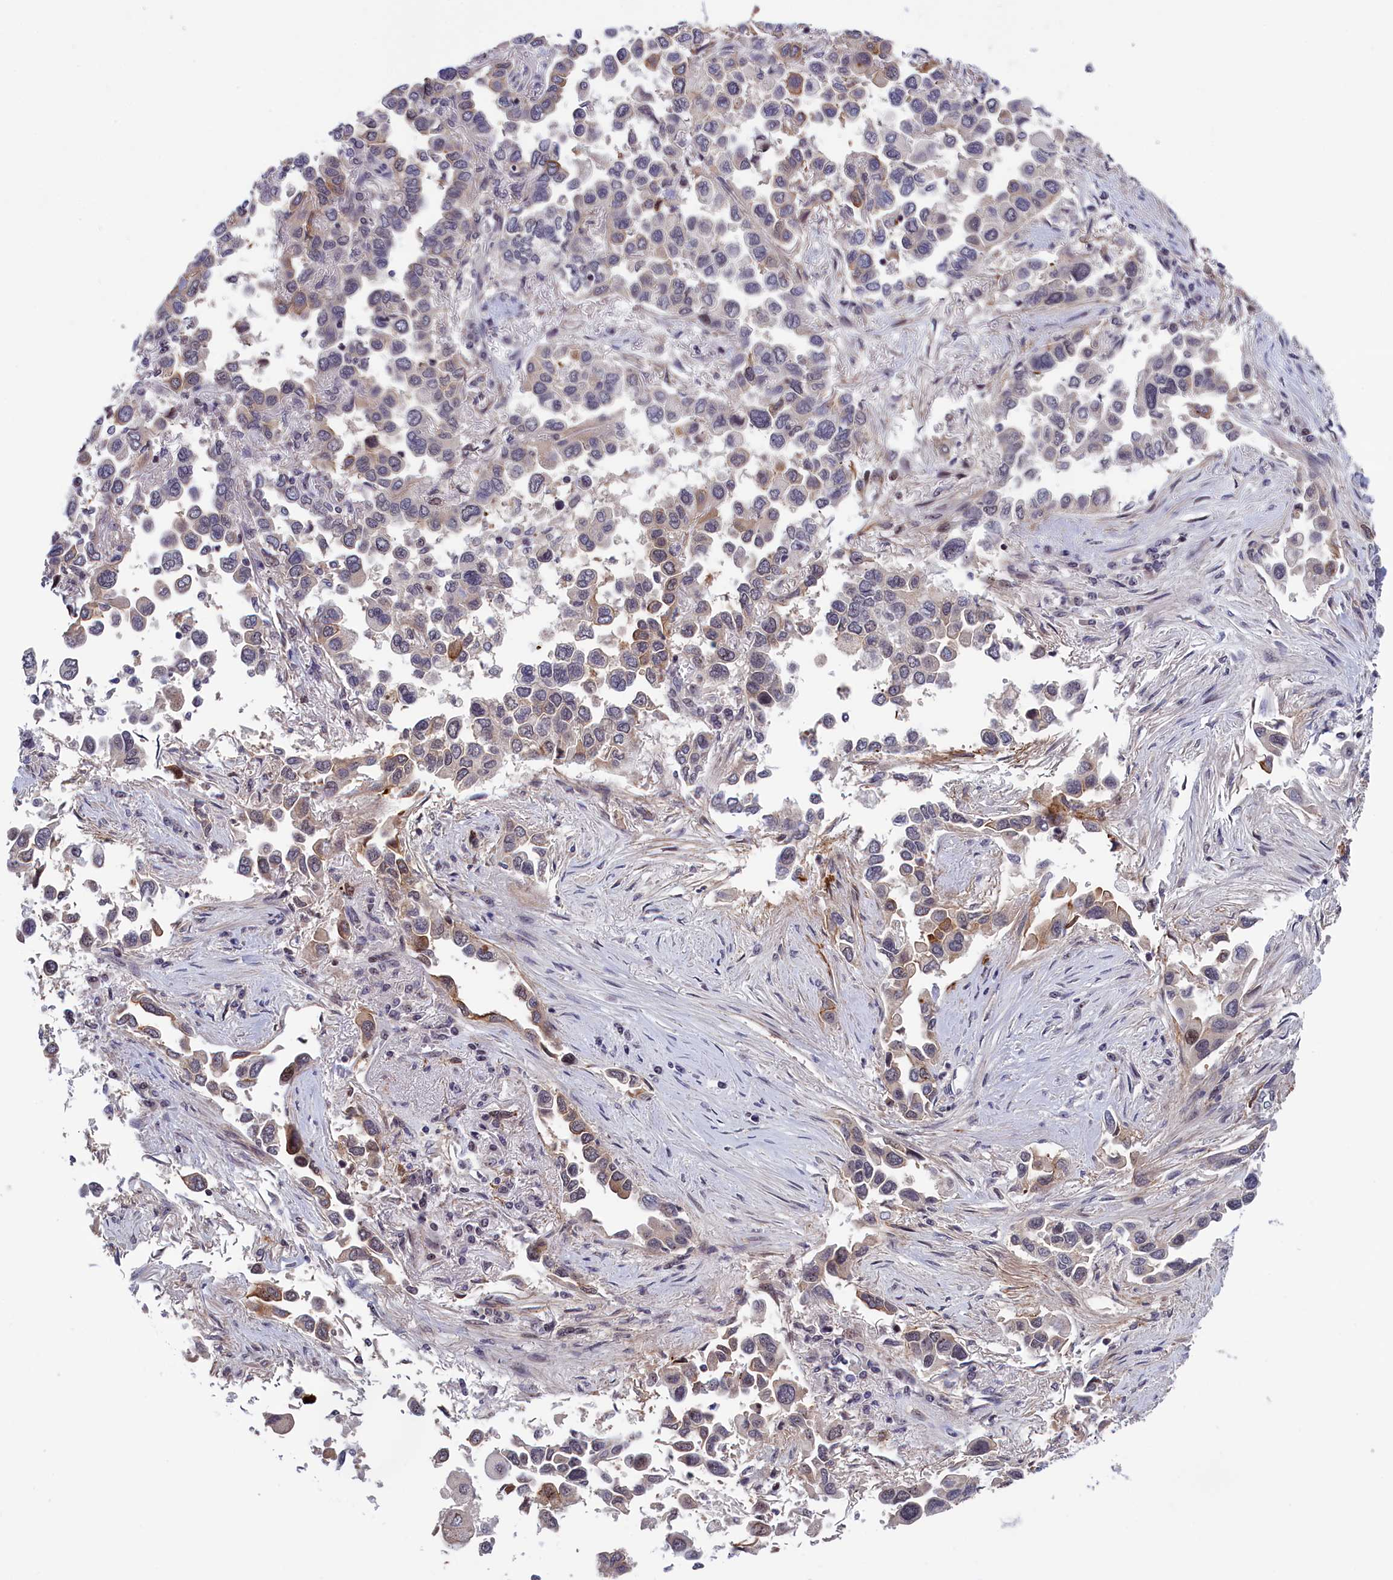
{"staining": {"intensity": "moderate", "quantity": "<25%", "location": "cytoplasmic/membranous"}, "tissue": "lung cancer", "cell_type": "Tumor cells", "image_type": "cancer", "snomed": [{"axis": "morphology", "description": "Adenocarcinoma, NOS"}, {"axis": "topography", "description": "Lung"}], "caption": "Protein positivity by immunohistochemistry (IHC) shows moderate cytoplasmic/membranous expression in about <25% of tumor cells in adenocarcinoma (lung). (DAB = brown stain, brightfield microscopy at high magnification).", "gene": "PPAN", "patient": {"sex": "female", "age": 76}}